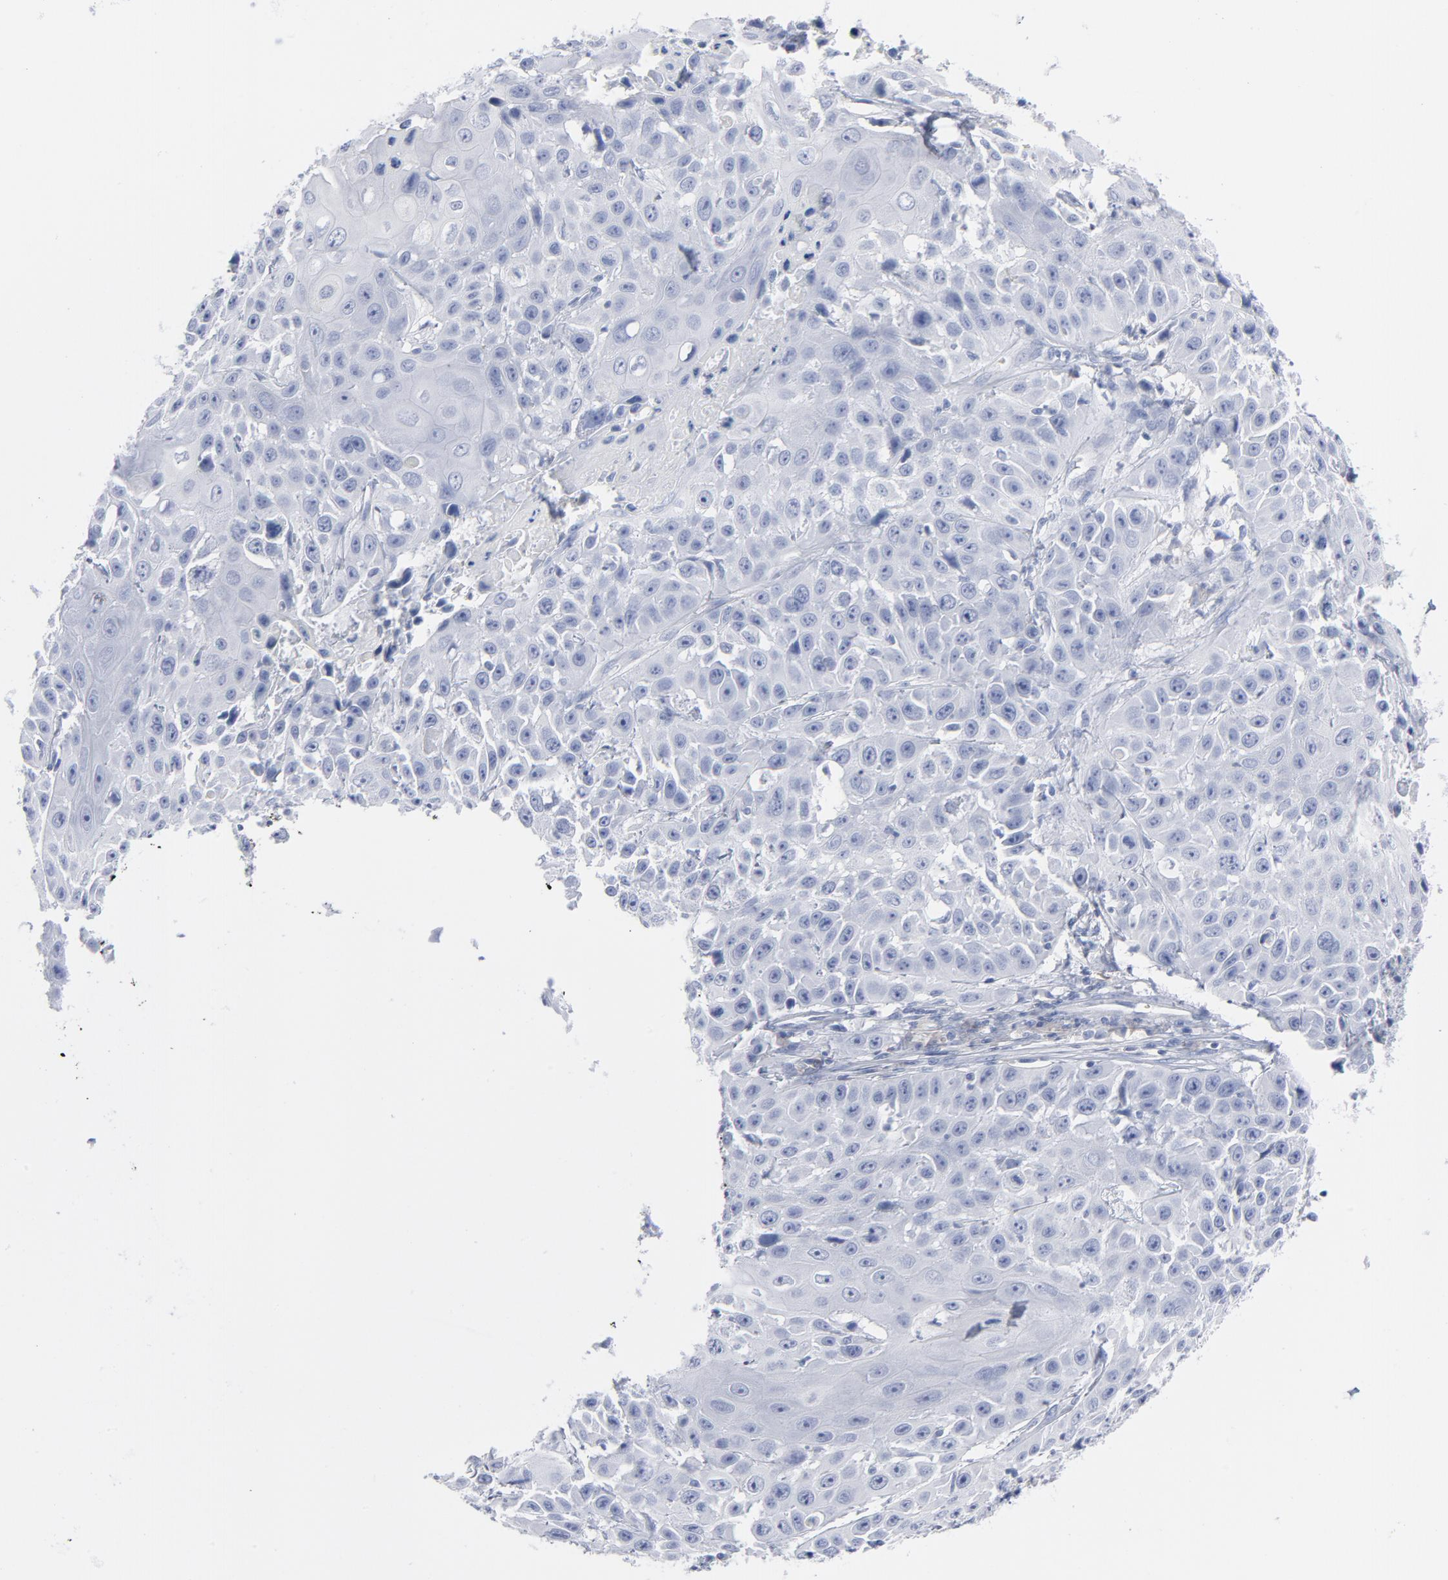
{"staining": {"intensity": "negative", "quantity": "none", "location": "none"}, "tissue": "cervical cancer", "cell_type": "Tumor cells", "image_type": "cancer", "snomed": [{"axis": "morphology", "description": "Squamous cell carcinoma, NOS"}, {"axis": "topography", "description": "Cervix"}], "caption": "This is an immunohistochemistry (IHC) photomicrograph of squamous cell carcinoma (cervical). There is no staining in tumor cells.", "gene": "P2RY8", "patient": {"sex": "female", "age": 39}}